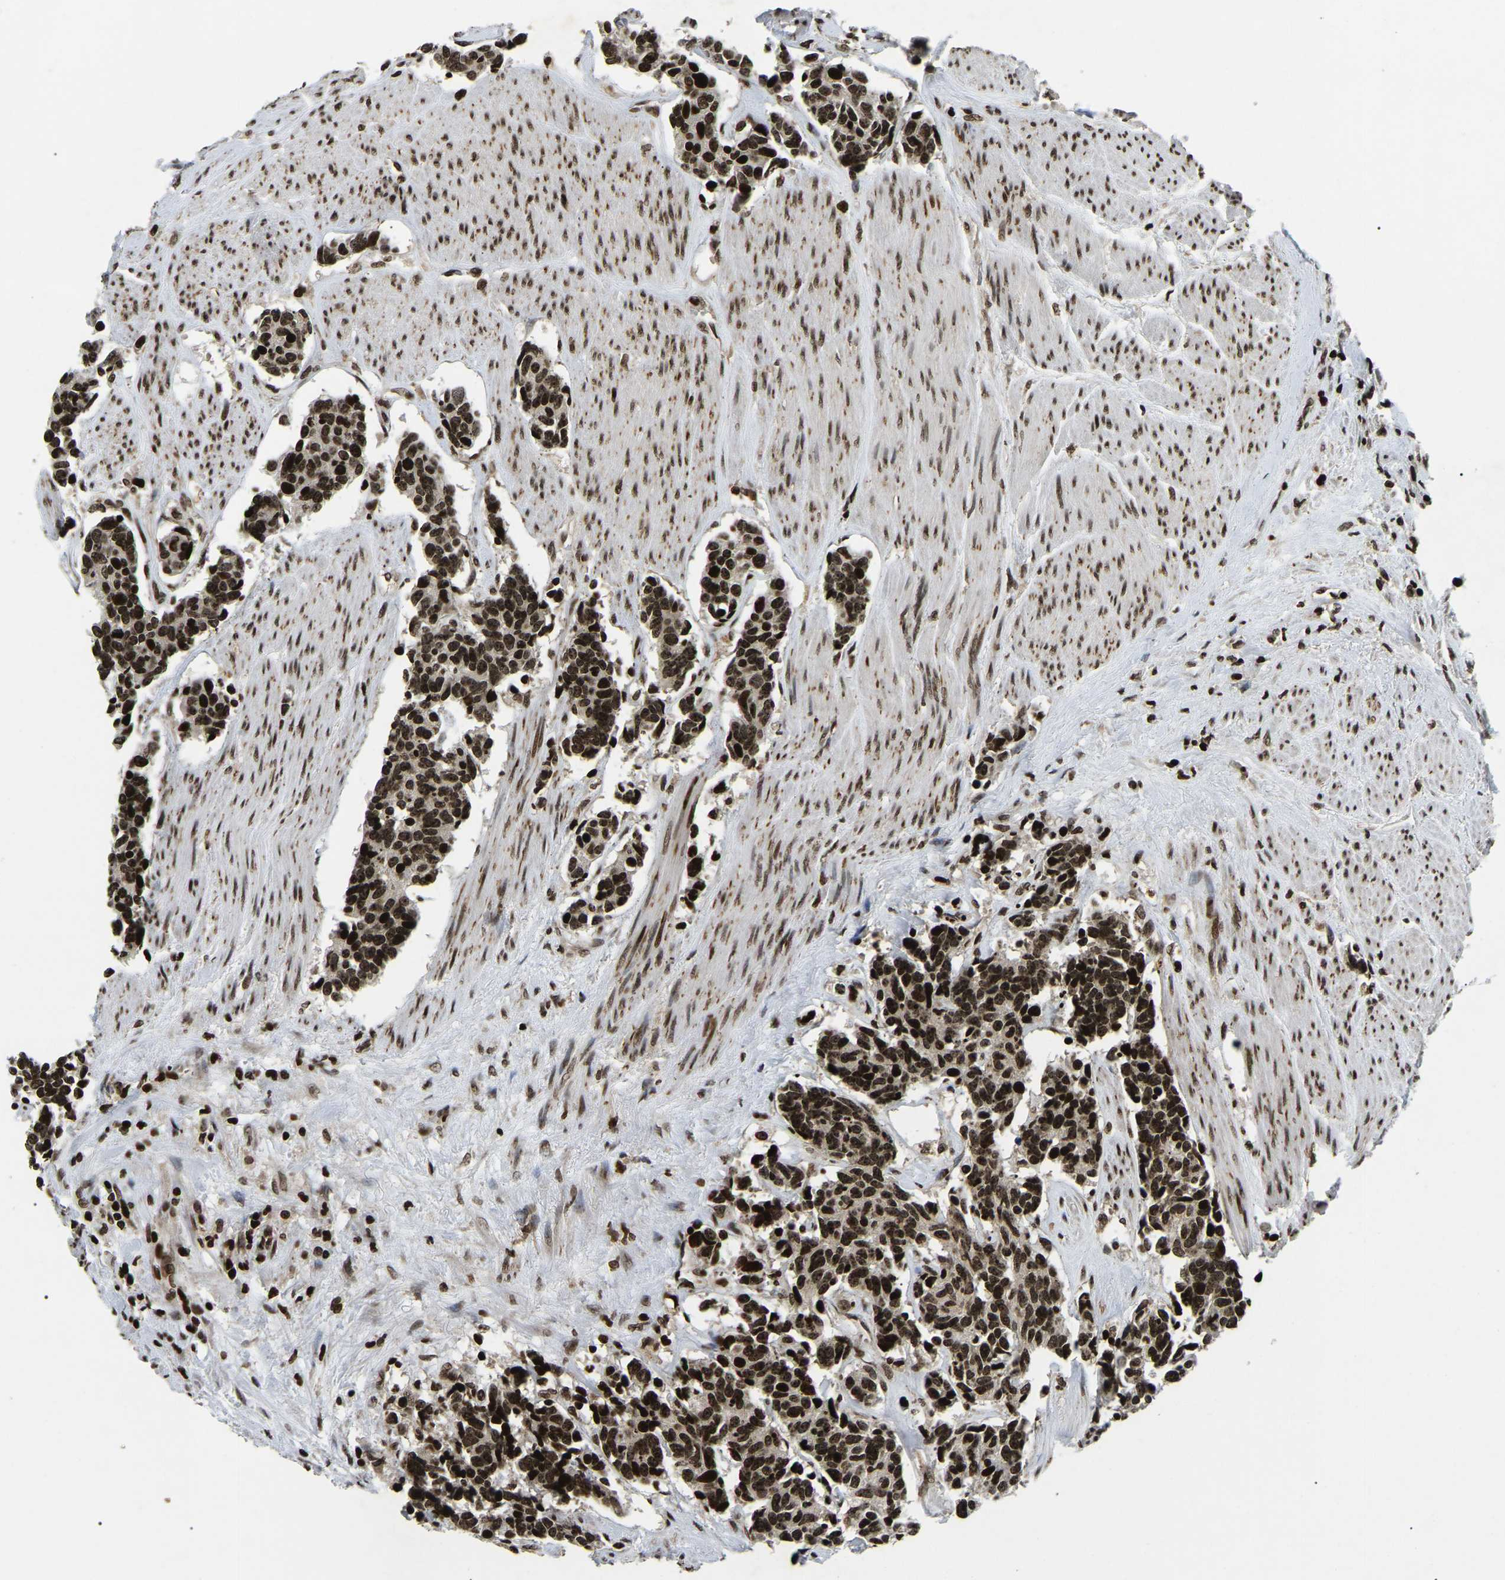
{"staining": {"intensity": "strong", "quantity": ">75%", "location": "nuclear"}, "tissue": "carcinoid", "cell_type": "Tumor cells", "image_type": "cancer", "snomed": [{"axis": "morphology", "description": "Carcinoma, NOS"}, {"axis": "morphology", "description": "Carcinoid, malignant, NOS"}, {"axis": "topography", "description": "Urinary bladder"}], "caption": "This photomicrograph demonstrates malignant carcinoid stained with immunohistochemistry to label a protein in brown. The nuclear of tumor cells show strong positivity for the protein. Nuclei are counter-stained blue.", "gene": "LRRC61", "patient": {"sex": "male", "age": 57}}